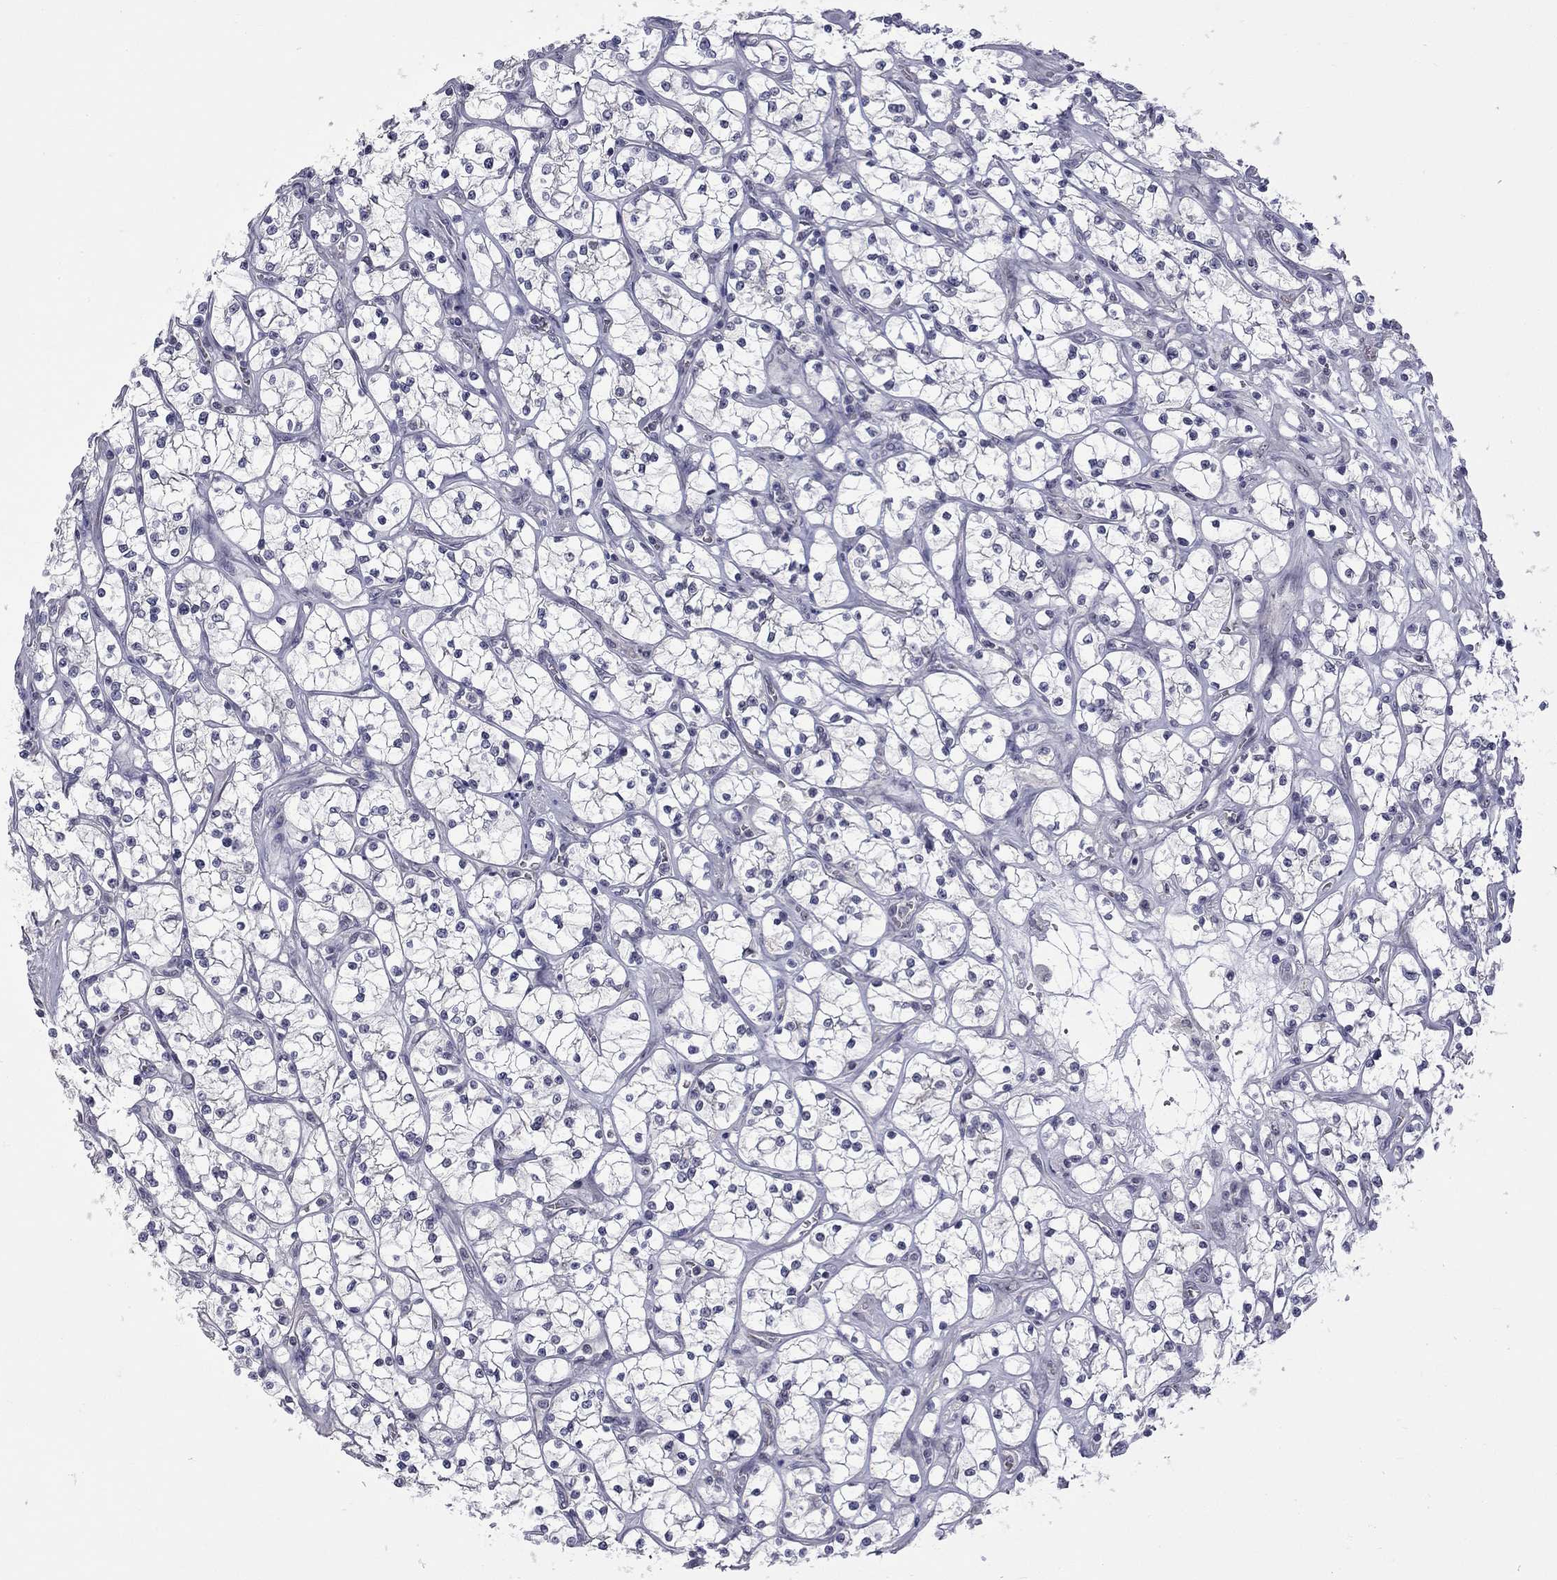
{"staining": {"intensity": "negative", "quantity": "none", "location": "none"}, "tissue": "renal cancer", "cell_type": "Tumor cells", "image_type": "cancer", "snomed": [{"axis": "morphology", "description": "Adenocarcinoma, NOS"}, {"axis": "topography", "description": "Kidney"}], "caption": "Renal cancer (adenocarcinoma) was stained to show a protein in brown. There is no significant staining in tumor cells.", "gene": "GSG1L", "patient": {"sex": "female", "age": 64}}